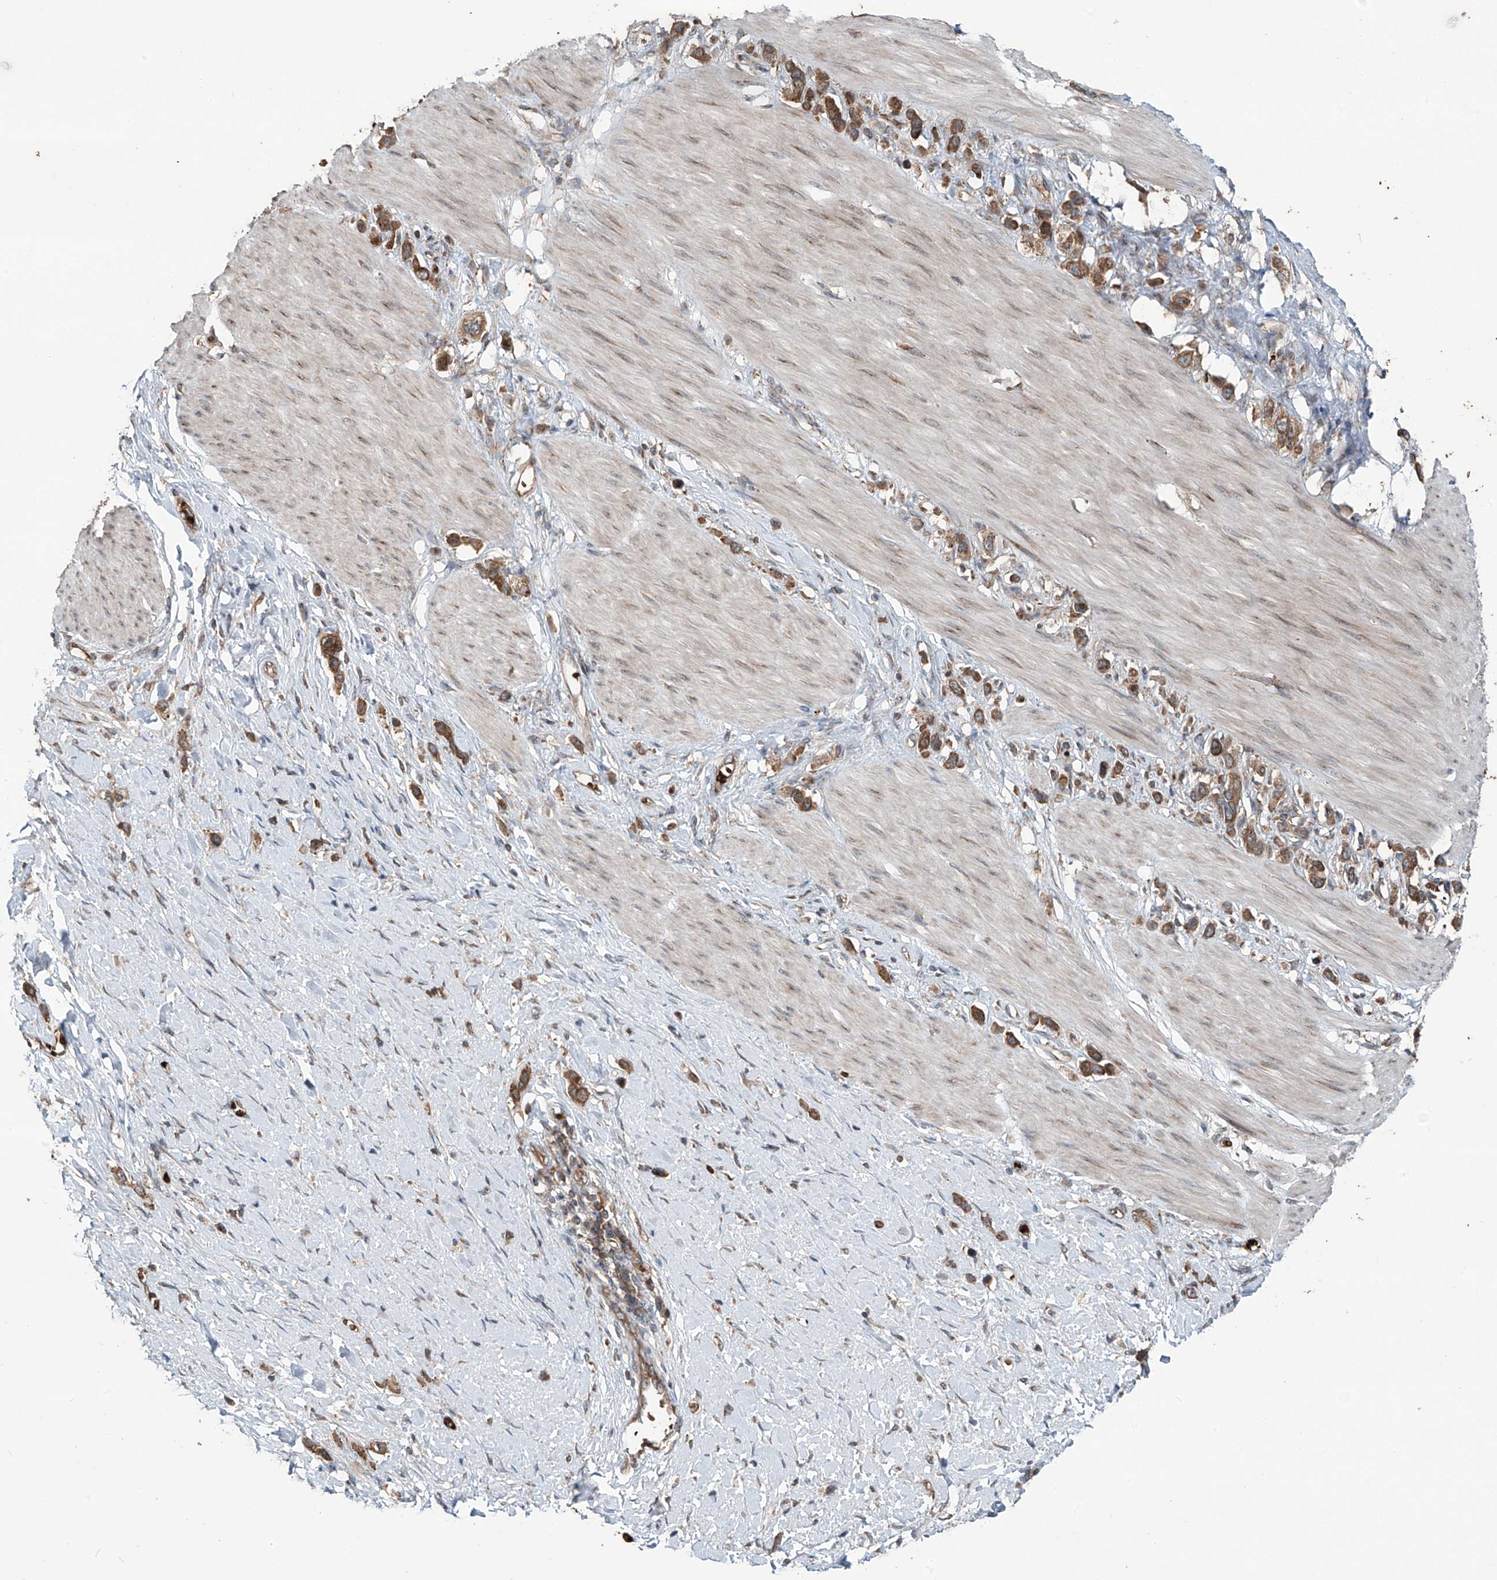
{"staining": {"intensity": "moderate", "quantity": ">75%", "location": "cytoplasmic/membranous"}, "tissue": "stomach cancer", "cell_type": "Tumor cells", "image_type": "cancer", "snomed": [{"axis": "morphology", "description": "Adenocarcinoma, NOS"}, {"axis": "topography", "description": "Stomach"}], "caption": "Tumor cells reveal medium levels of moderate cytoplasmic/membranous expression in about >75% of cells in stomach adenocarcinoma.", "gene": "ZDHHC9", "patient": {"sex": "female", "age": 65}}